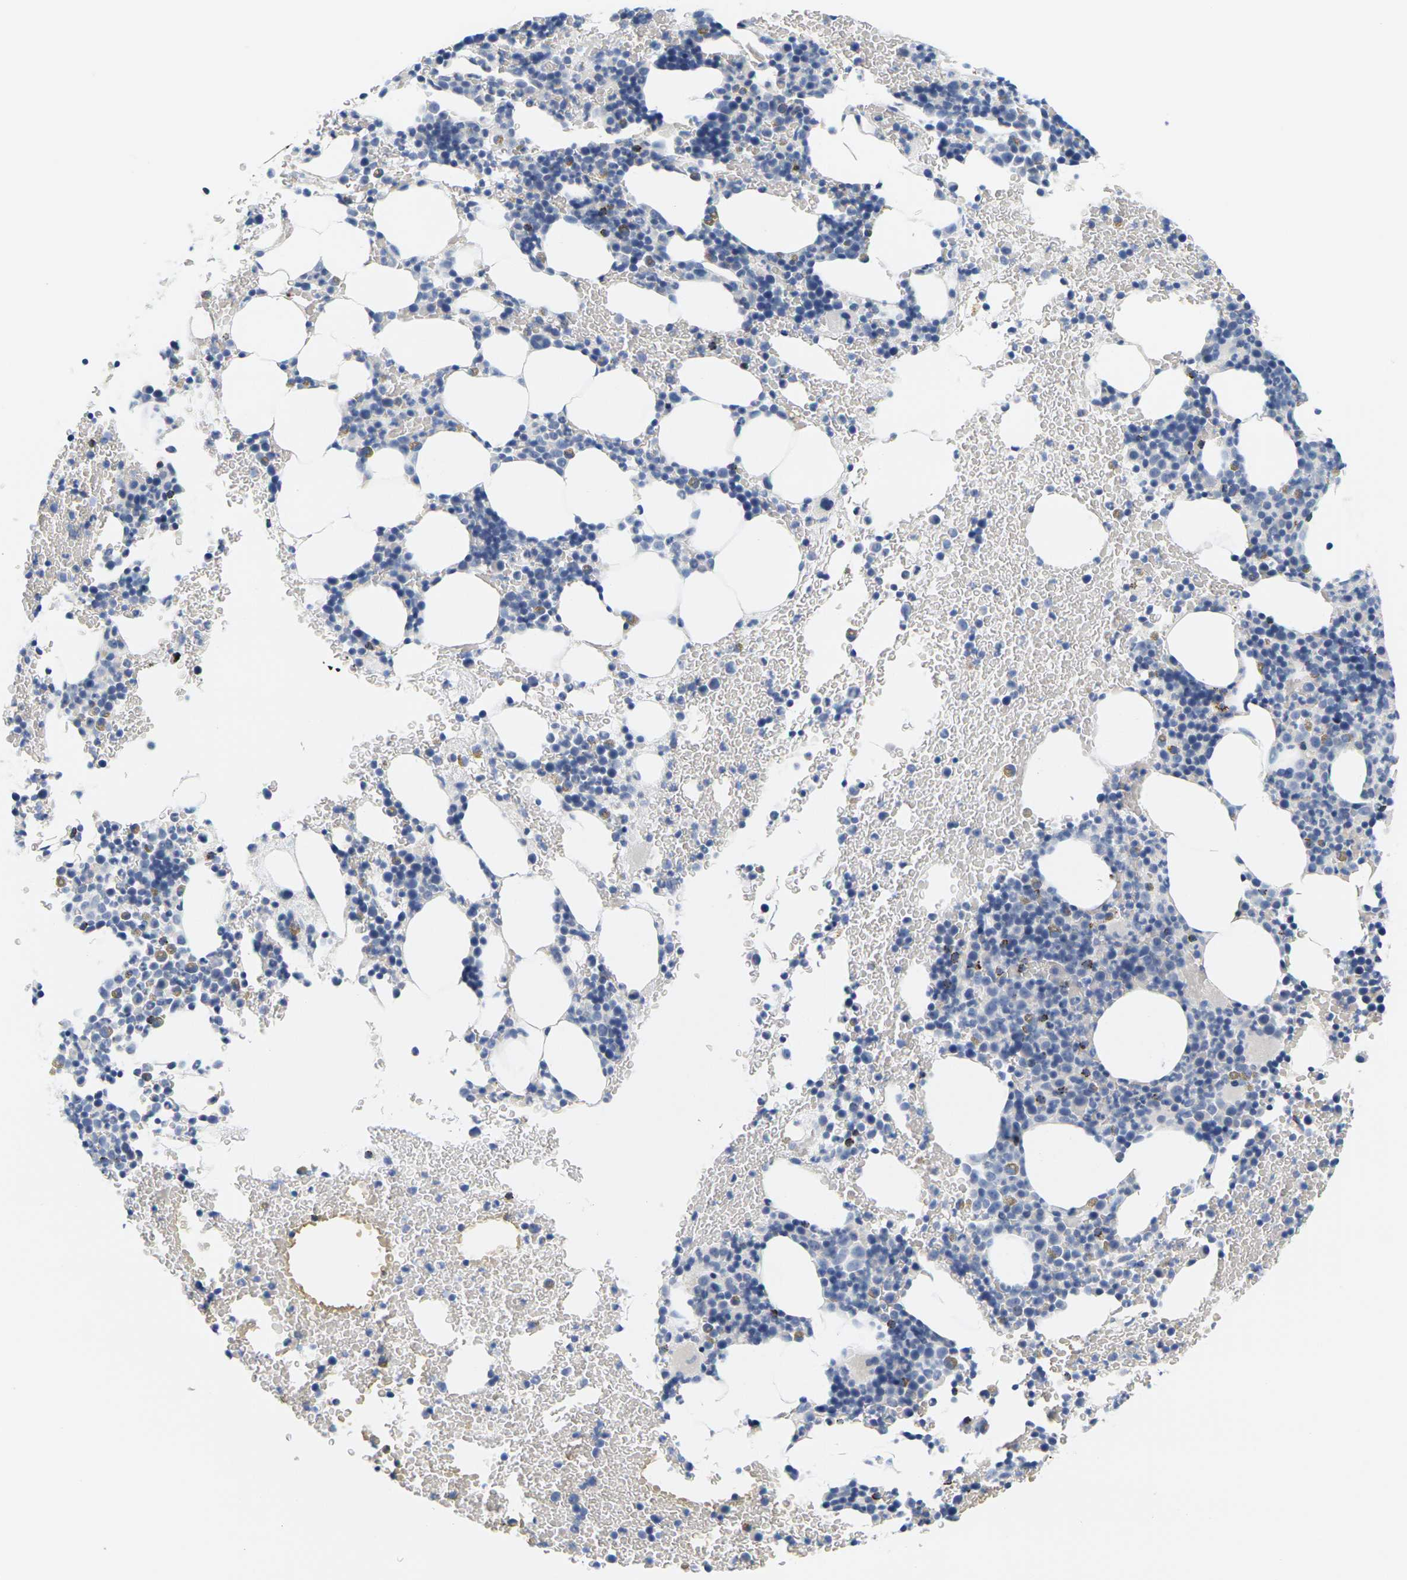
{"staining": {"intensity": "negative", "quantity": "none", "location": "none"}, "tissue": "bone marrow", "cell_type": "Hematopoietic cells", "image_type": "normal", "snomed": [{"axis": "morphology", "description": "Normal tissue, NOS"}, {"axis": "morphology", "description": "Inflammation, NOS"}, {"axis": "topography", "description": "Bone marrow"}], "caption": "High power microscopy micrograph of an immunohistochemistry (IHC) micrograph of normal bone marrow, revealing no significant expression in hematopoietic cells. (DAB immunohistochemistry visualized using brightfield microscopy, high magnification).", "gene": "HLA", "patient": {"sex": "female", "age": 70}}